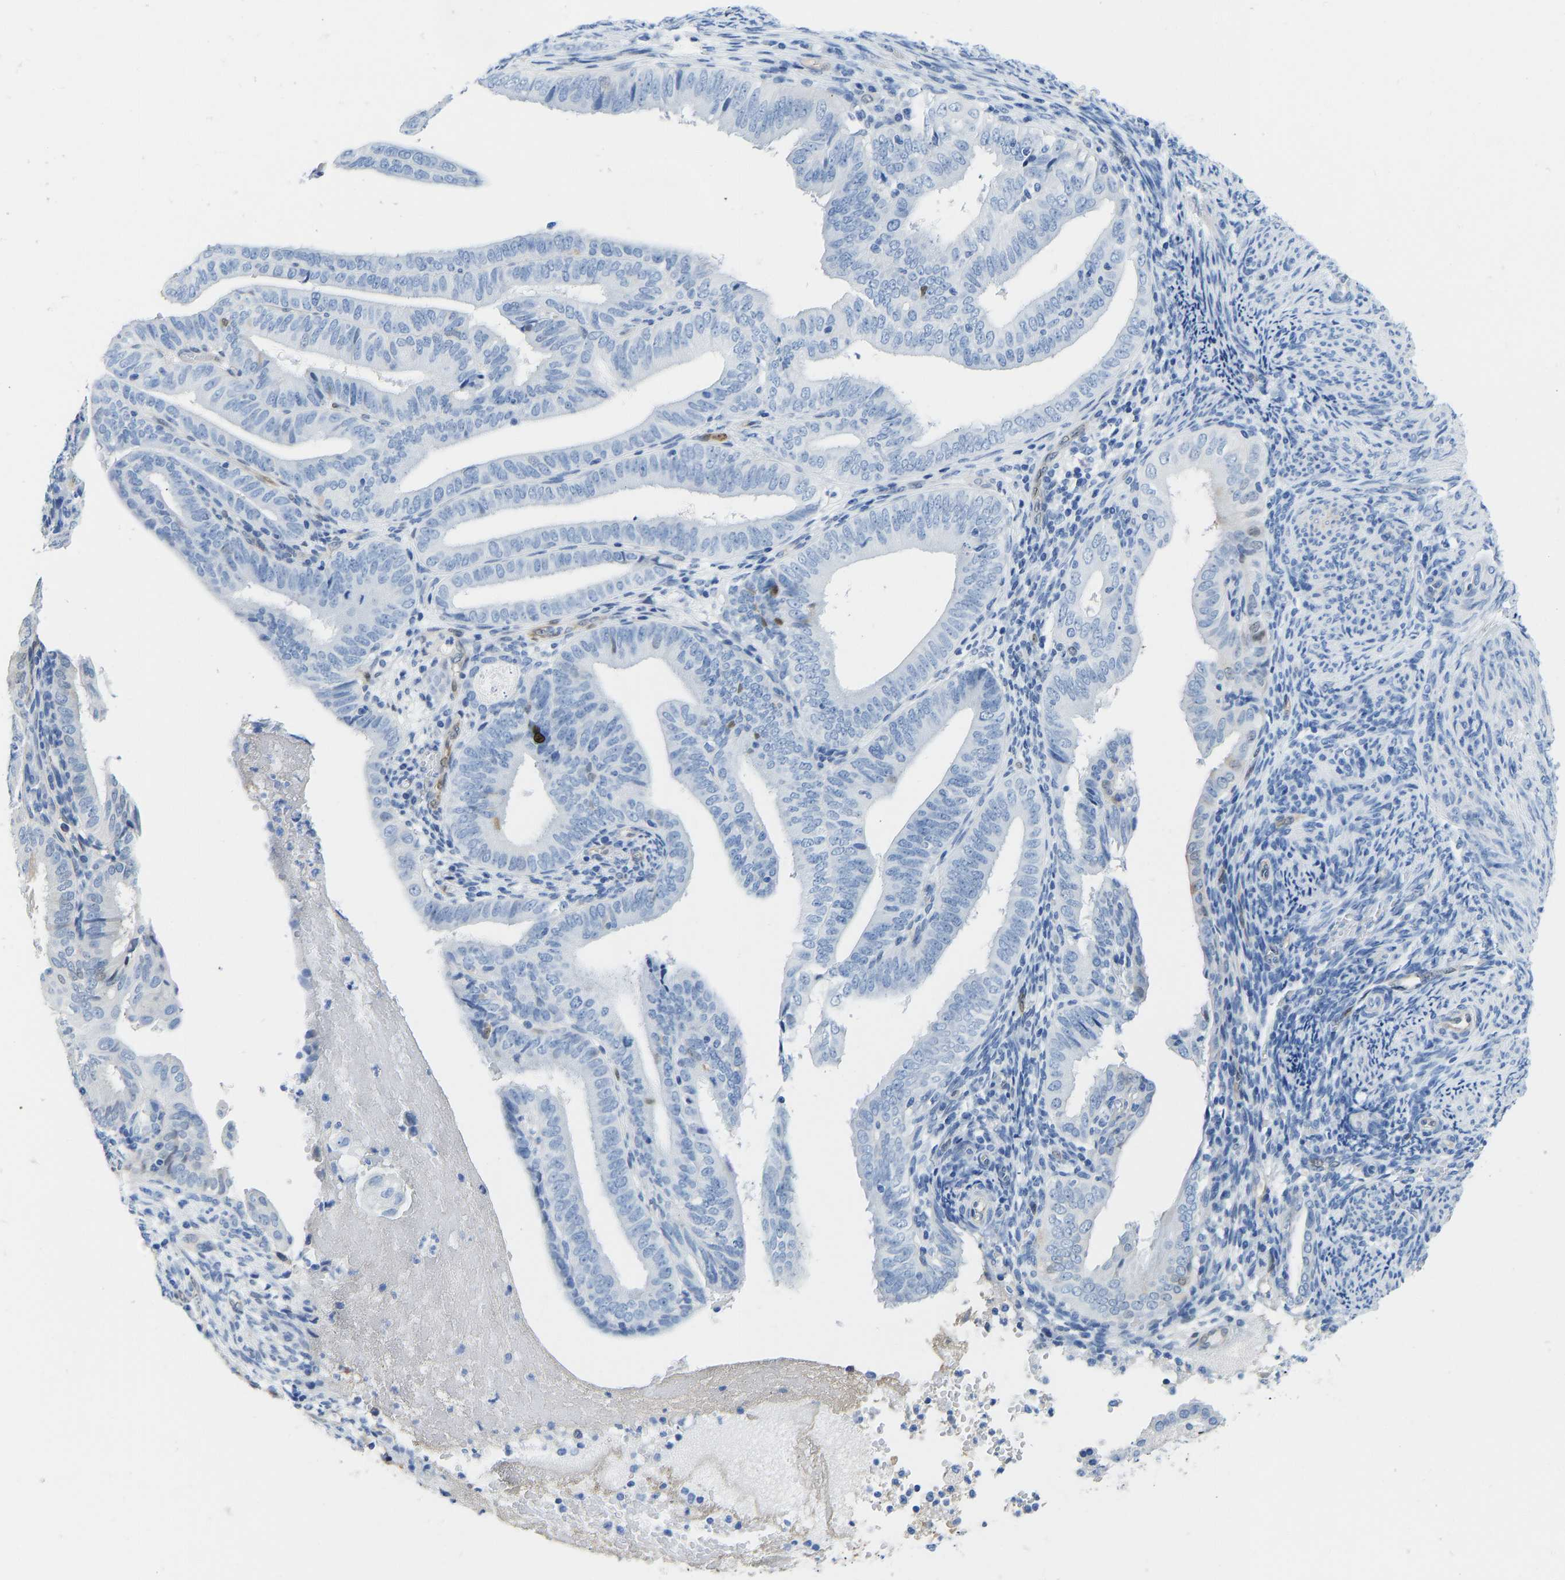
{"staining": {"intensity": "negative", "quantity": "none", "location": "none"}, "tissue": "endometrial cancer", "cell_type": "Tumor cells", "image_type": "cancer", "snomed": [{"axis": "morphology", "description": "Adenocarcinoma, NOS"}, {"axis": "topography", "description": "Endometrium"}], "caption": "Immunohistochemistry (IHC) photomicrograph of neoplastic tissue: human endometrial cancer stained with DAB (3,3'-diaminobenzidine) exhibits no significant protein expression in tumor cells. The staining is performed using DAB brown chromogen with nuclei counter-stained in using hematoxylin.", "gene": "NKAIN3", "patient": {"sex": "female", "age": 58}}